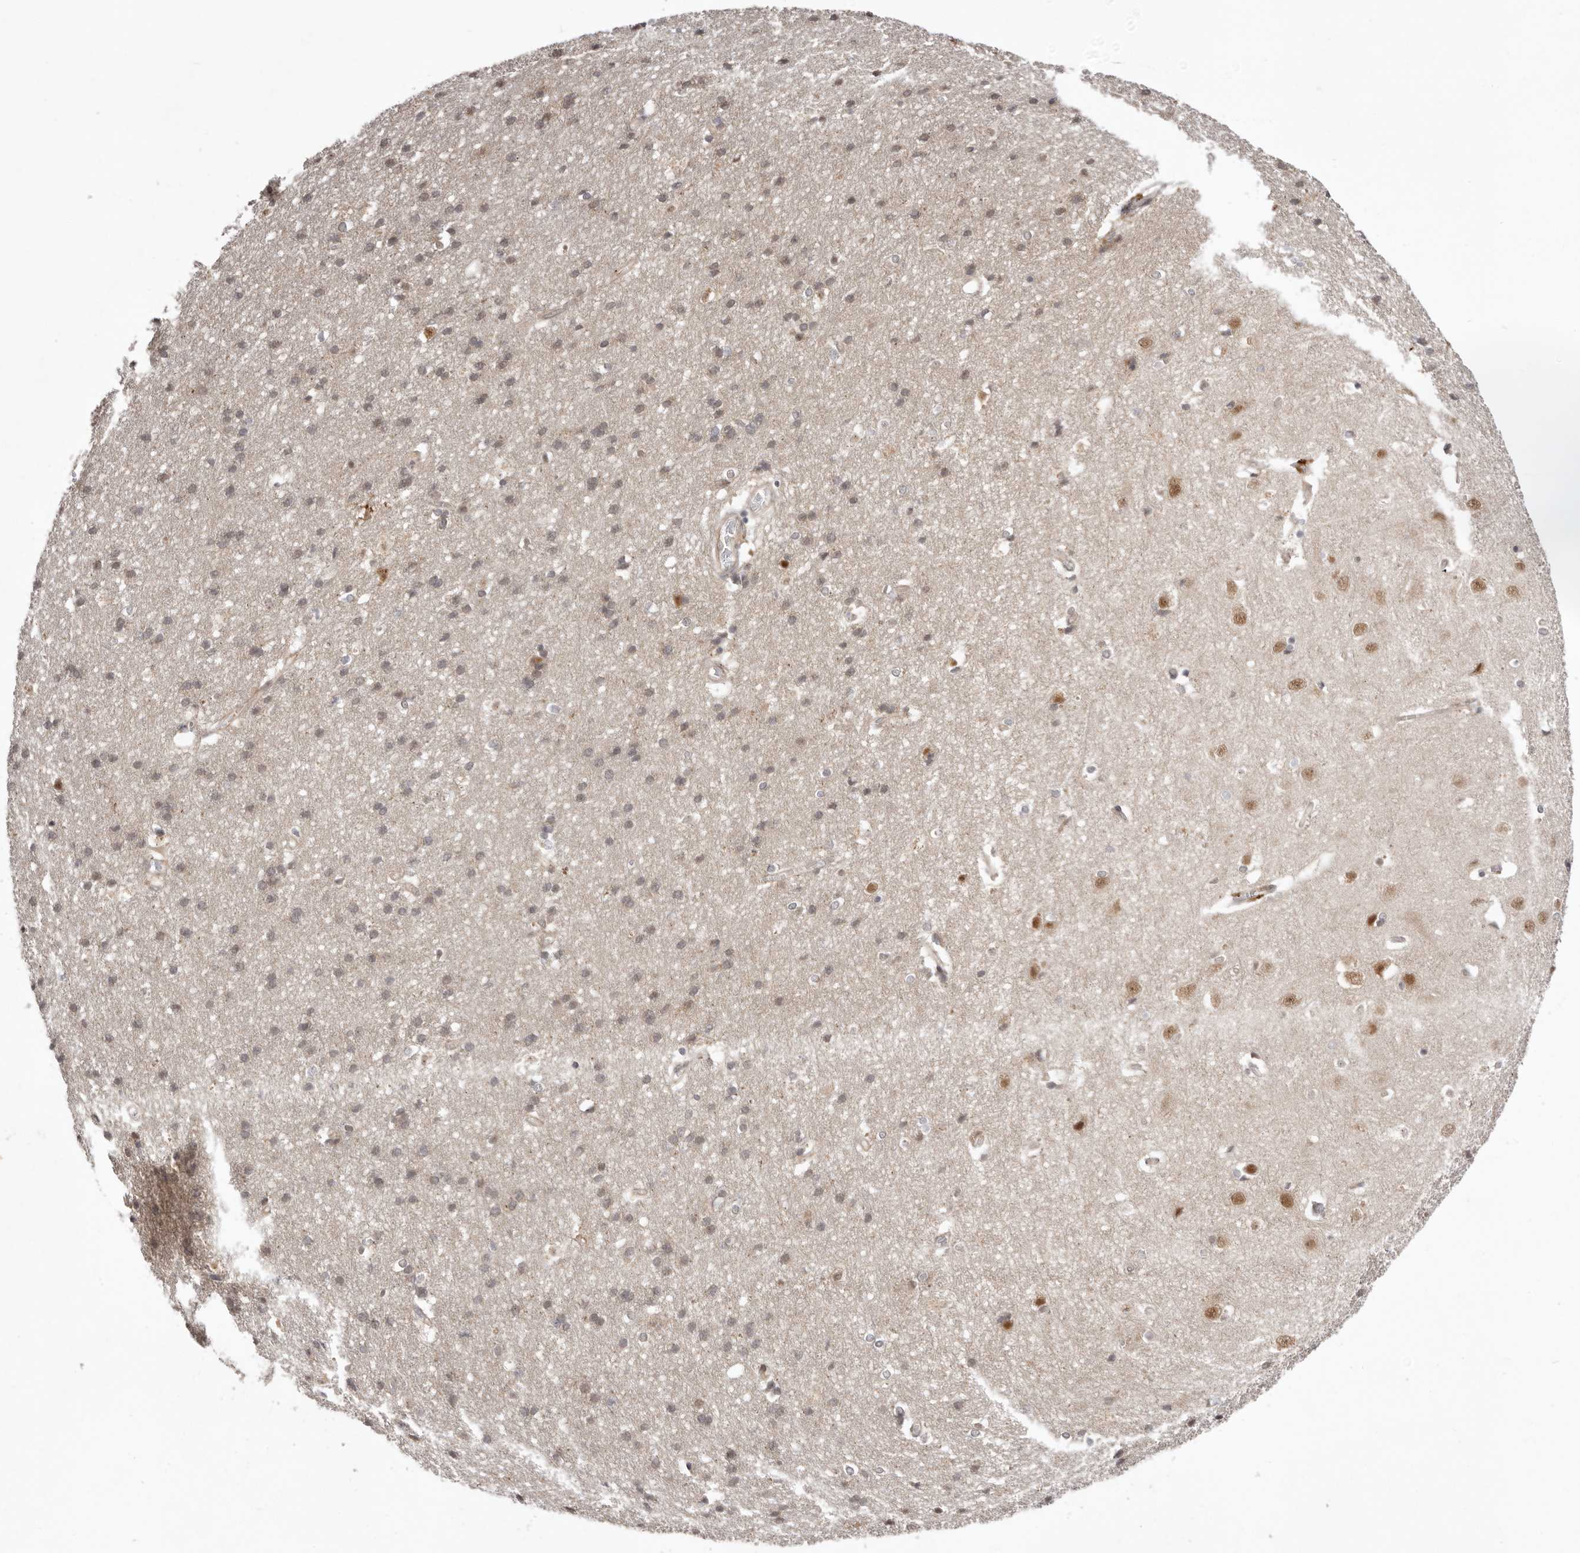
{"staining": {"intensity": "negative", "quantity": "none", "location": "none"}, "tissue": "cerebral cortex", "cell_type": "Endothelial cells", "image_type": "normal", "snomed": [{"axis": "morphology", "description": "Normal tissue, NOS"}, {"axis": "topography", "description": "Cerebral cortex"}], "caption": "This photomicrograph is of normal cerebral cortex stained with immunohistochemistry (IHC) to label a protein in brown with the nuclei are counter-stained blue. There is no positivity in endothelial cells. (Immunohistochemistry (ihc), brightfield microscopy, high magnification).", "gene": "NSUN4", "patient": {"sex": "male", "age": 54}}